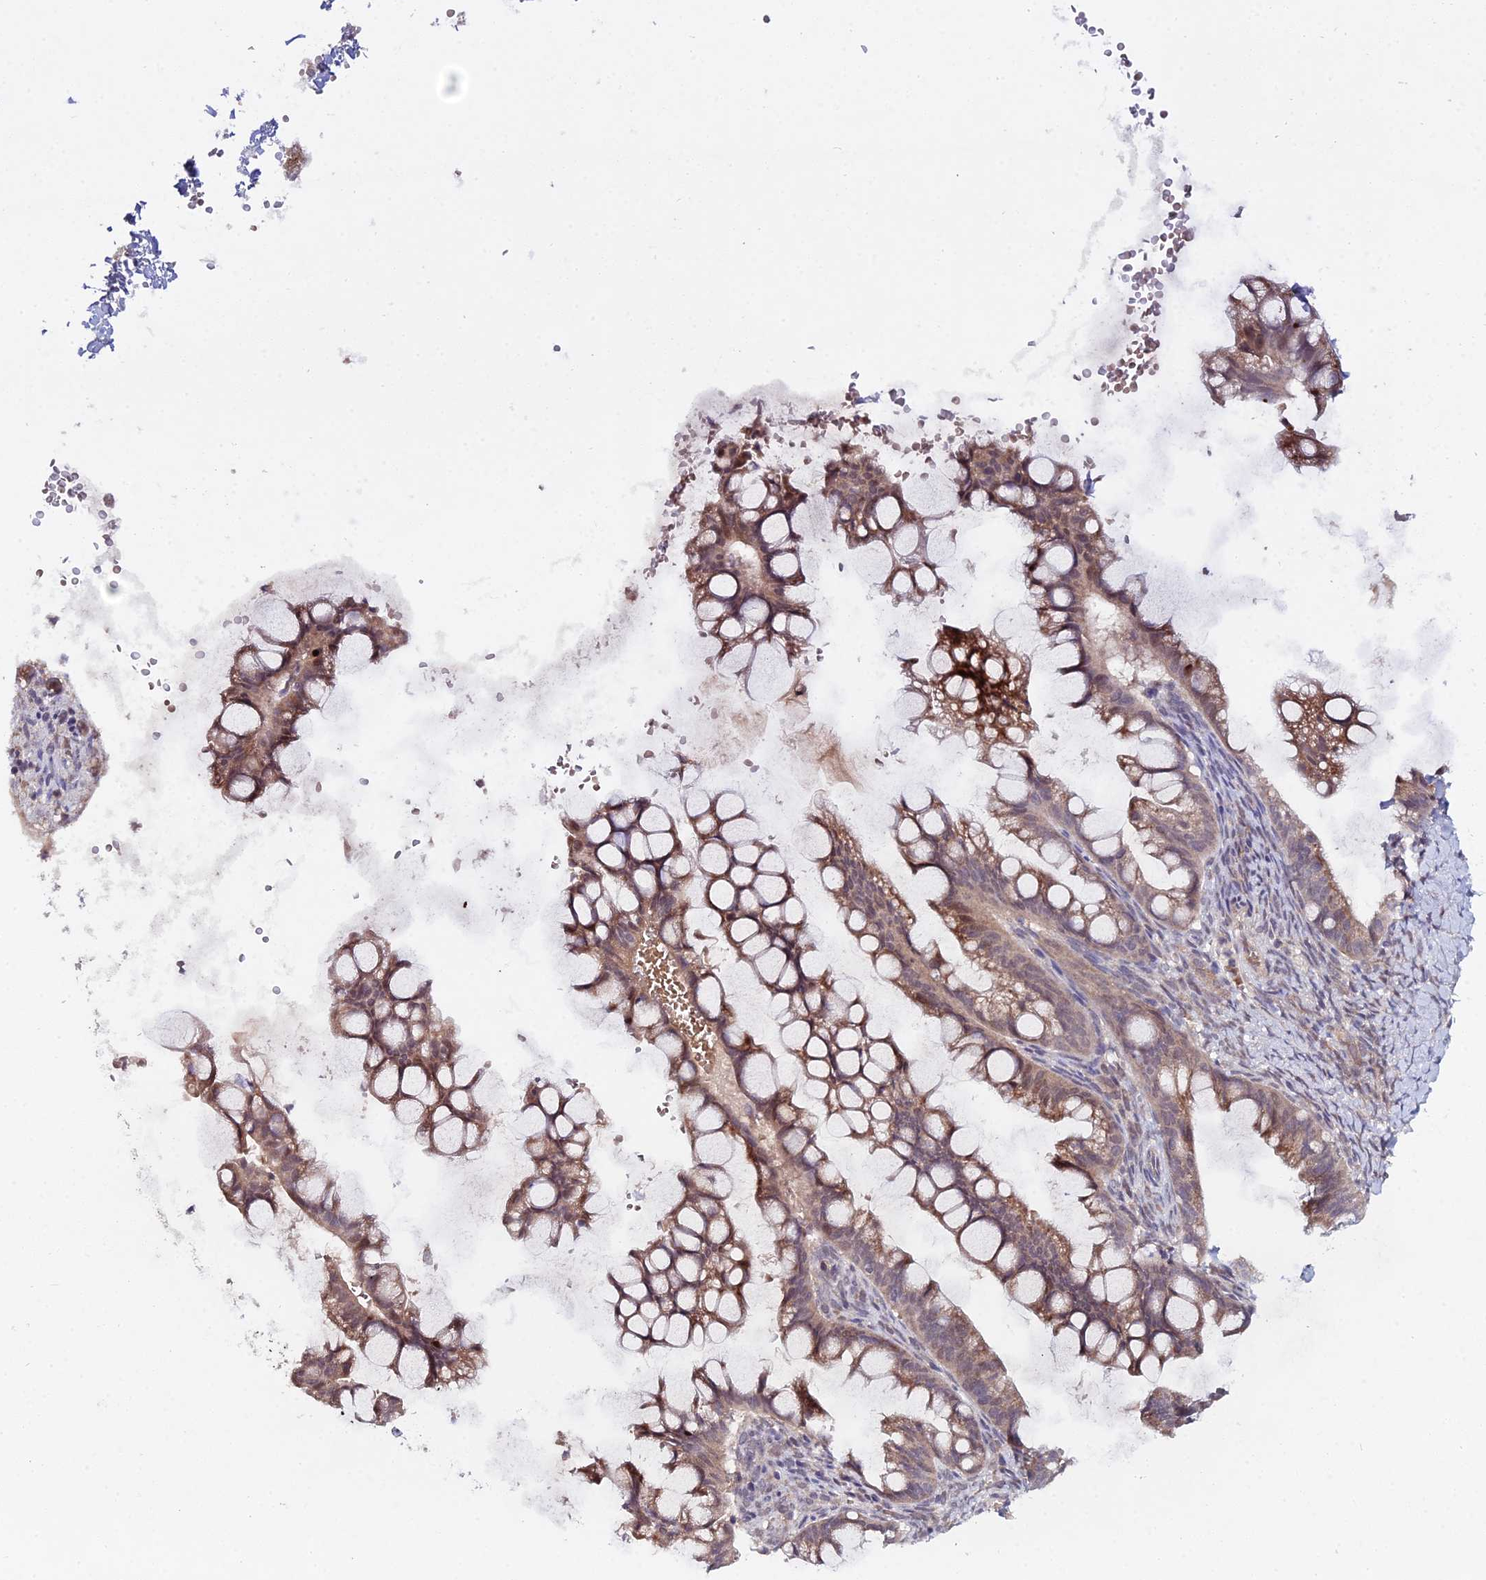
{"staining": {"intensity": "moderate", "quantity": ">75%", "location": "cytoplasmic/membranous"}, "tissue": "ovarian cancer", "cell_type": "Tumor cells", "image_type": "cancer", "snomed": [{"axis": "morphology", "description": "Cystadenocarcinoma, mucinous, NOS"}, {"axis": "topography", "description": "Ovary"}], "caption": "A brown stain highlights moderate cytoplasmic/membranous positivity of a protein in ovarian cancer (mucinous cystadenocarcinoma) tumor cells.", "gene": "WDR43", "patient": {"sex": "female", "age": 73}}